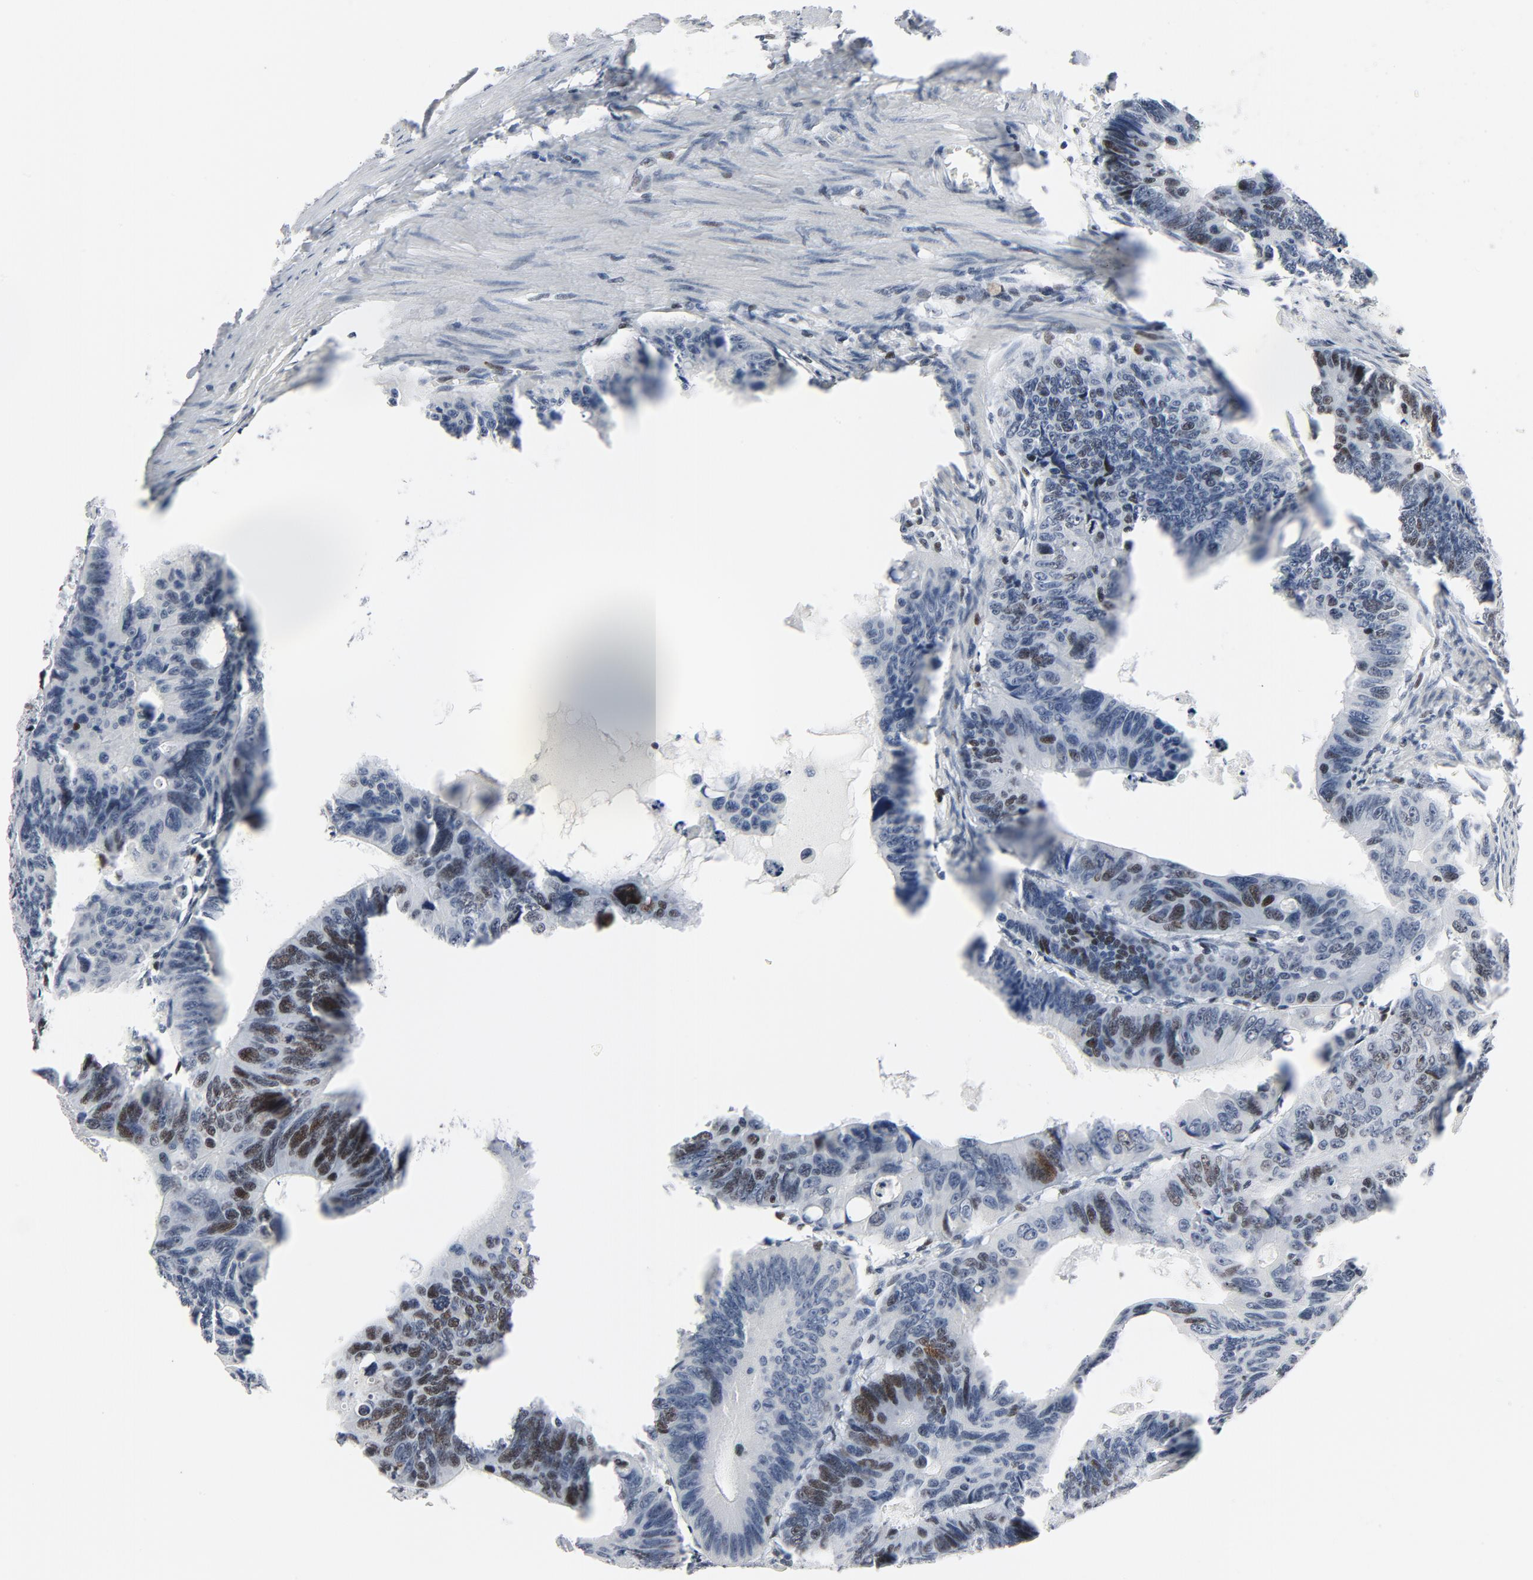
{"staining": {"intensity": "moderate", "quantity": "25%-75%", "location": "nuclear"}, "tissue": "colorectal cancer", "cell_type": "Tumor cells", "image_type": "cancer", "snomed": [{"axis": "morphology", "description": "Adenocarcinoma, NOS"}, {"axis": "topography", "description": "Colon"}], "caption": "An image of adenocarcinoma (colorectal) stained for a protein demonstrates moderate nuclear brown staining in tumor cells. Immunohistochemistry stains the protein of interest in brown and the nuclei are stained blue.", "gene": "POLD1", "patient": {"sex": "female", "age": 55}}